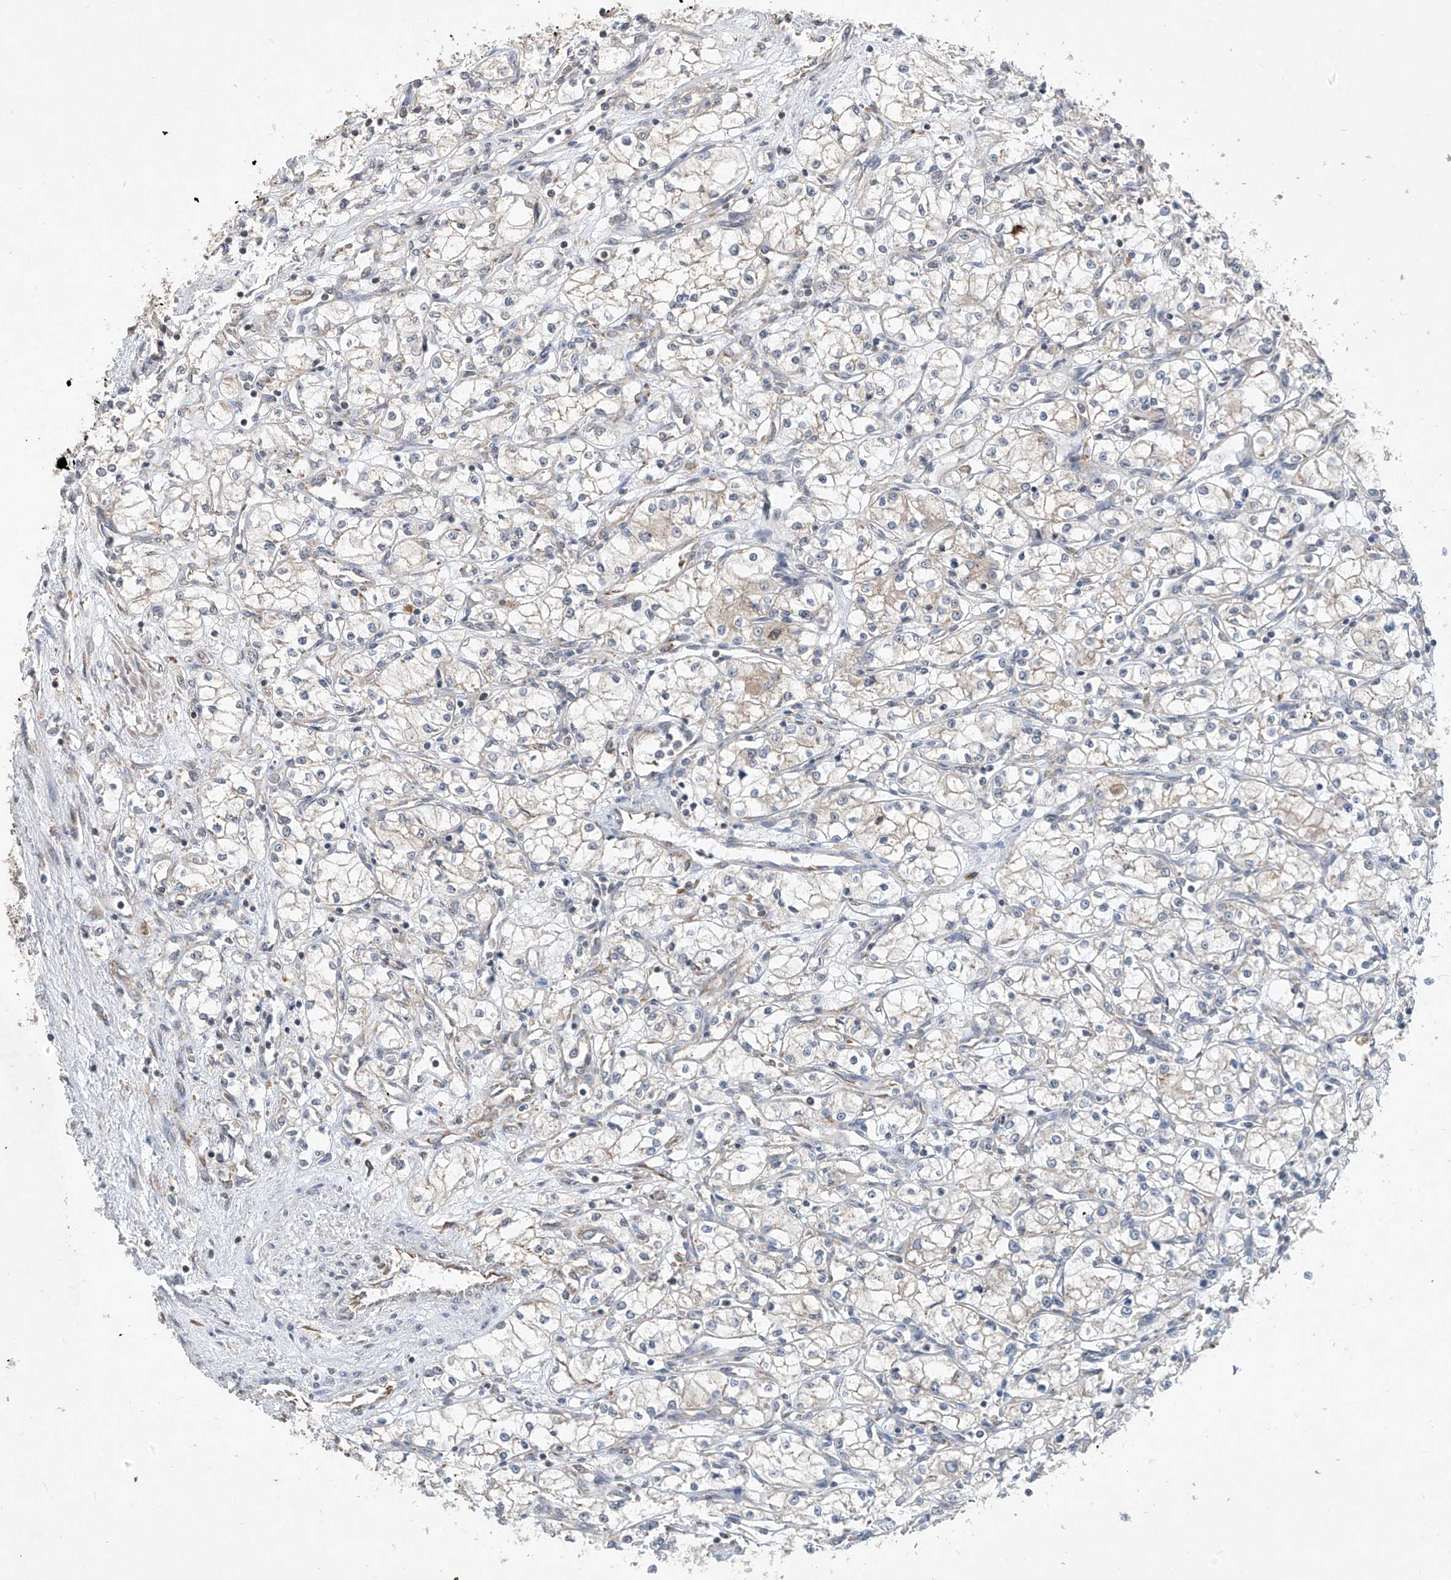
{"staining": {"intensity": "negative", "quantity": "none", "location": "none"}, "tissue": "renal cancer", "cell_type": "Tumor cells", "image_type": "cancer", "snomed": [{"axis": "morphology", "description": "Adenocarcinoma, NOS"}, {"axis": "topography", "description": "Kidney"}], "caption": "High magnification brightfield microscopy of renal adenocarcinoma stained with DAB (brown) and counterstained with hematoxylin (blue): tumor cells show no significant staining.", "gene": "RPL34", "patient": {"sex": "male", "age": 59}}